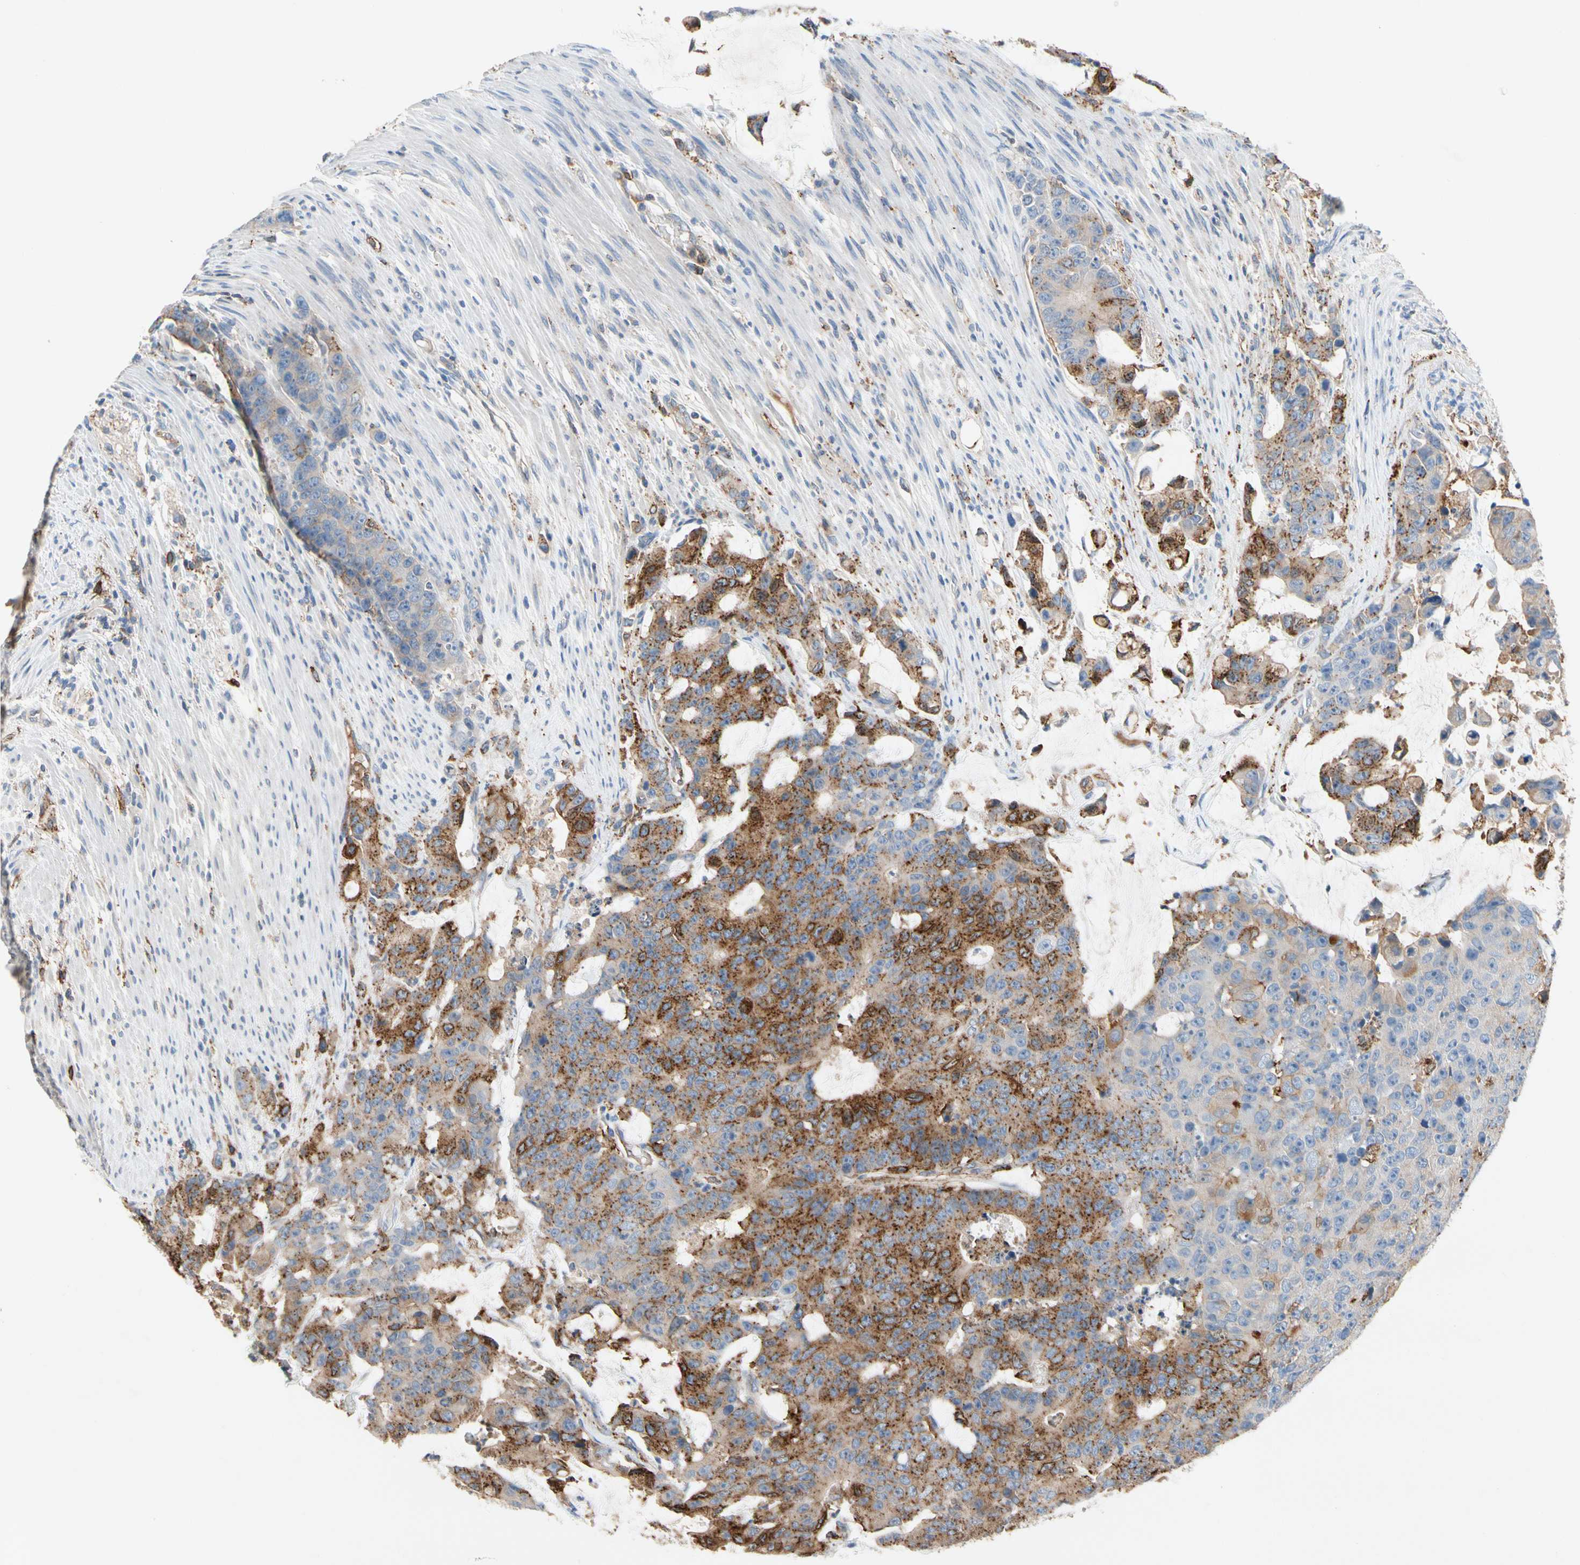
{"staining": {"intensity": "strong", "quantity": ">75%", "location": "cytoplasmic/membranous"}, "tissue": "colorectal cancer", "cell_type": "Tumor cells", "image_type": "cancer", "snomed": [{"axis": "morphology", "description": "Adenocarcinoma, NOS"}, {"axis": "topography", "description": "Colon"}], "caption": "This is a photomicrograph of immunohistochemistry staining of colorectal cancer (adenocarcinoma), which shows strong positivity in the cytoplasmic/membranous of tumor cells.", "gene": "NDFIP2", "patient": {"sex": "female", "age": 86}}